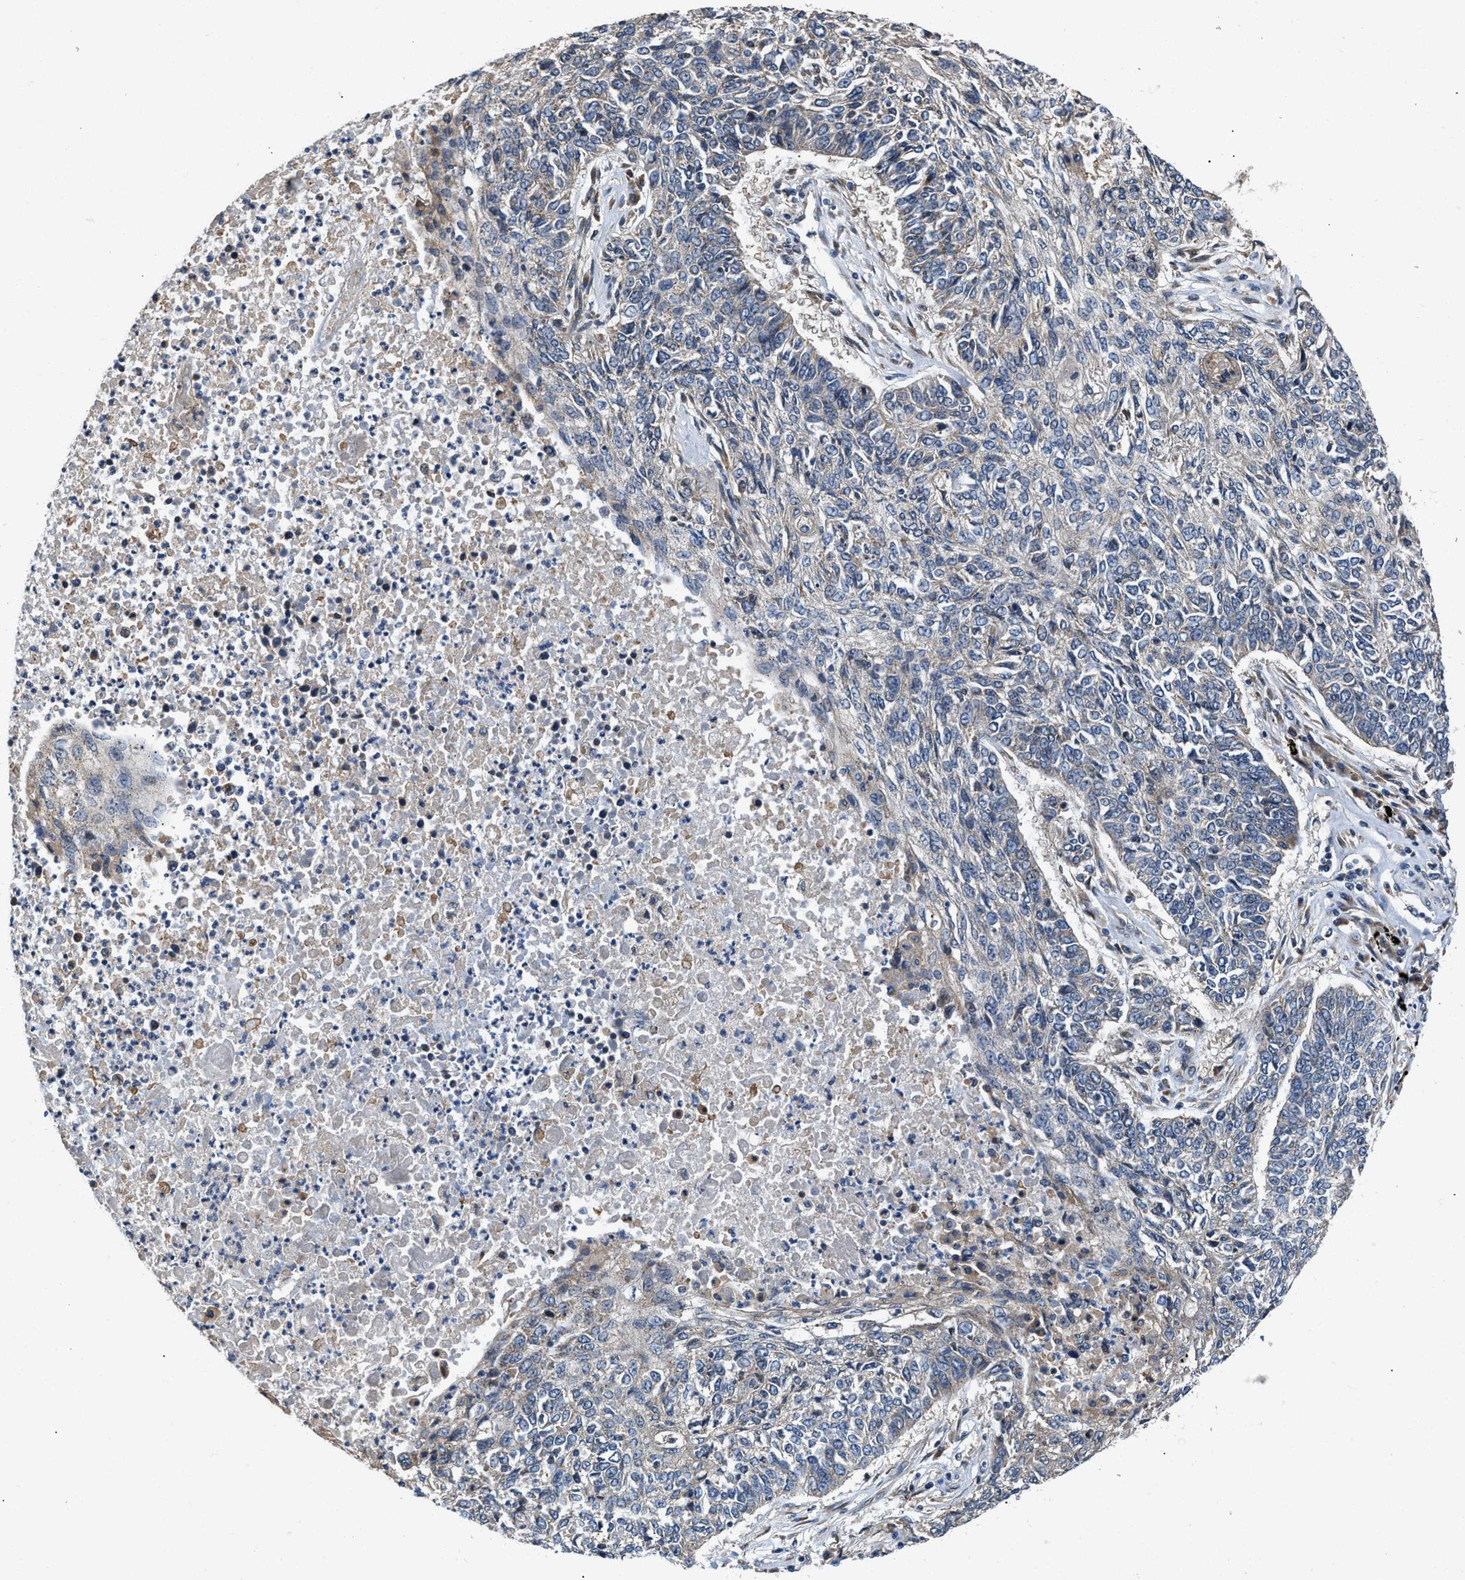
{"staining": {"intensity": "negative", "quantity": "none", "location": "none"}, "tissue": "lung cancer", "cell_type": "Tumor cells", "image_type": "cancer", "snomed": [{"axis": "morphology", "description": "Normal tissue, NOS"}, {"axis": "morphology", "description": "Squamous cell carcinoma, NOS"}, {"axis": "topography", "description": "Cartilage tissue"}, {"axis": "topography", "description": "Bronchus"}, {"axis": "topography", "description": "Lung"}], "caption": "This image is of lung cancer stained with immunohistochemistry to label a protein in brown with the nuclei are counter-stained blue. There is no positivity in tumor cells. (Brightfield microscopy of DAB immunohistochemistry at high magnification).", "gene": "CEP128", "patient": {"sex": "female", "age": 49}}